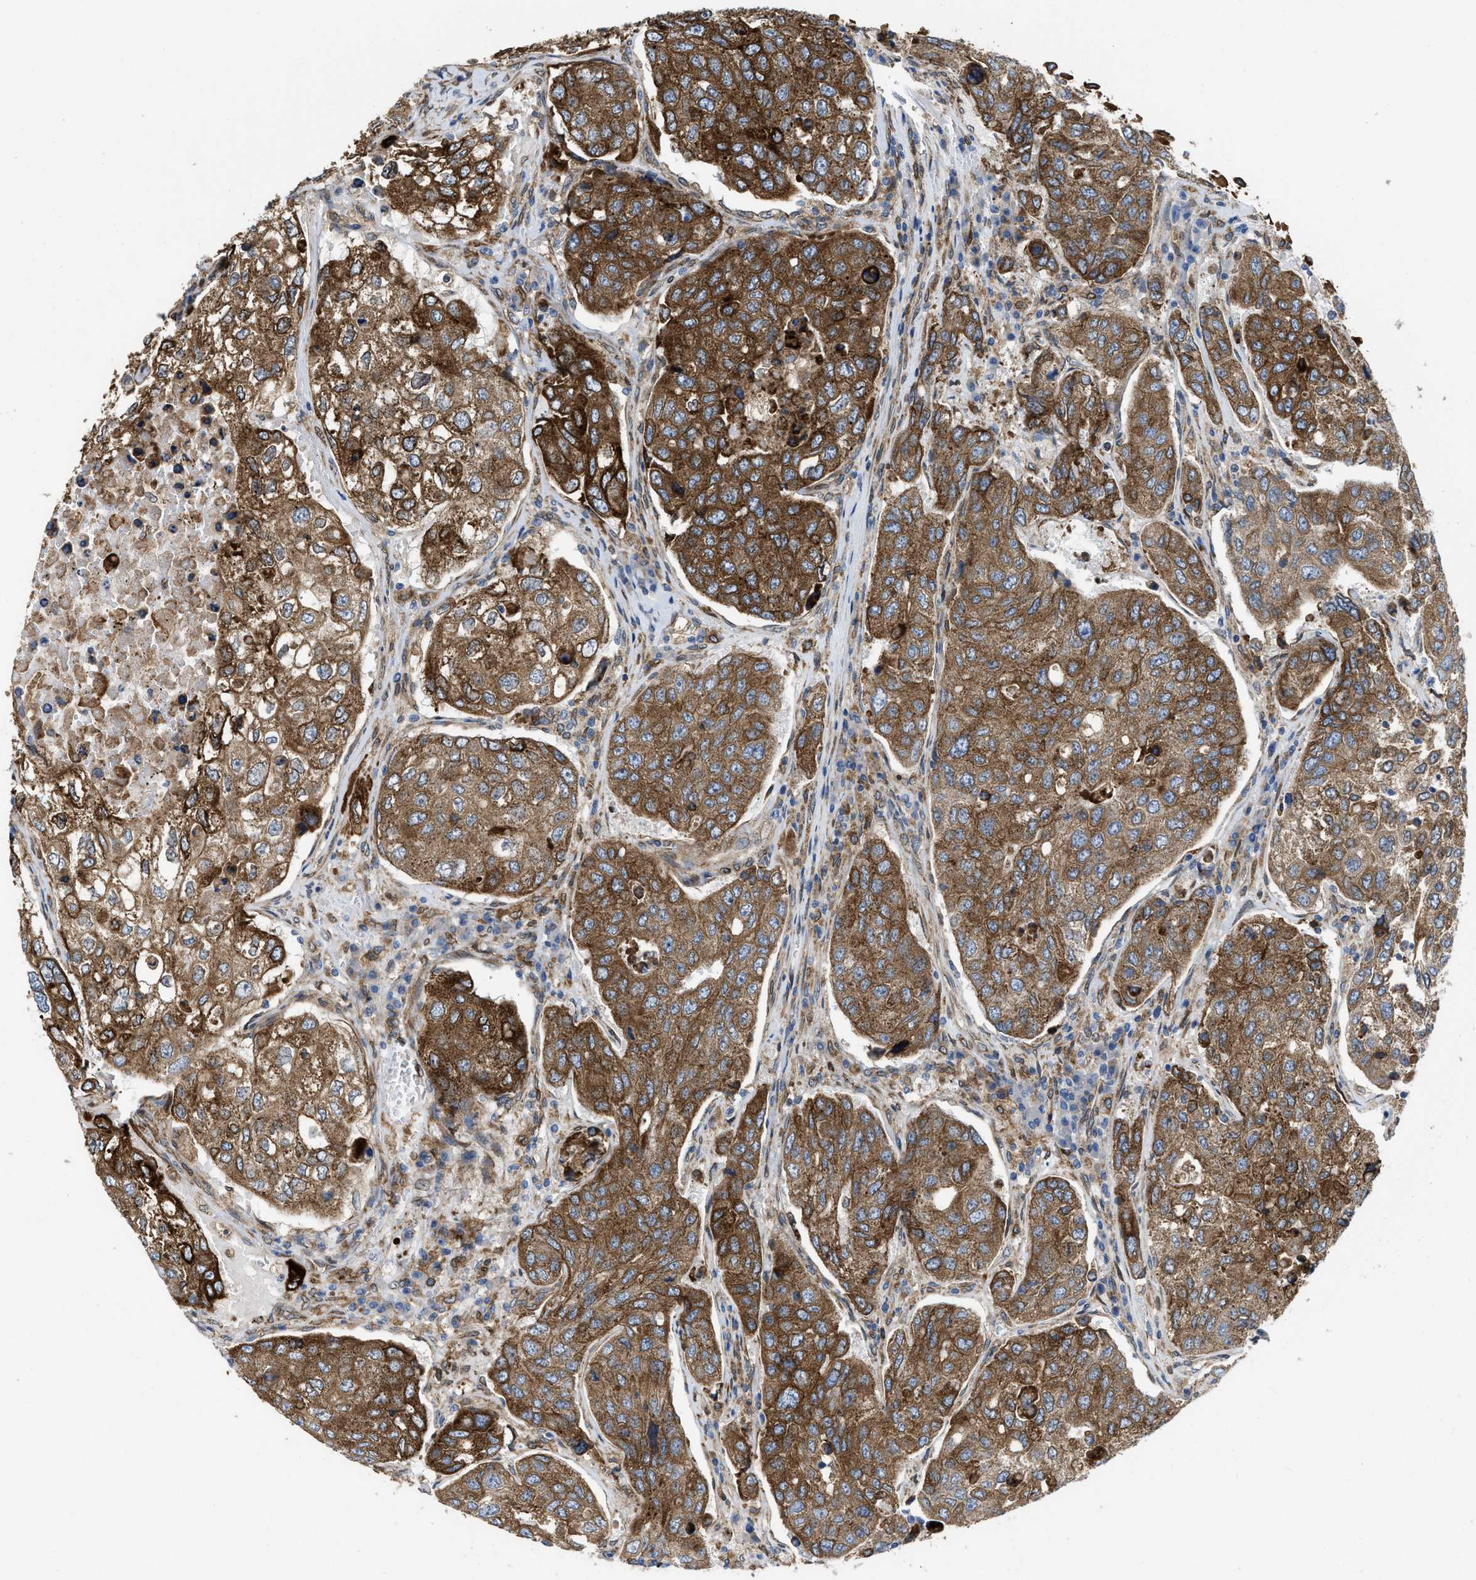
{"staining": {"intensity": "strong", "quantity": ">75%", "location": "cytoplasmic/membranous"}, "tissue": "urothelial cancer", "cell_type": "Tumor cells", "image_type": "cancer", "snomed": [{"axis": "morphology", "description": "Urothelial carcinoma, High grade"}, {"axis": "topography", "description": "Lymph node"}, {"axis": "topography", "description": "Urinary bladder"}], "caption": "A high amount of strong cytoplasmic/membranous staining is appreciated in approximately >75% of tumor cells in urothelial carcinoma (high-grade) tissue.", "gene": "ERLIN2", "patient": {"sex": "male", "age": 51}}